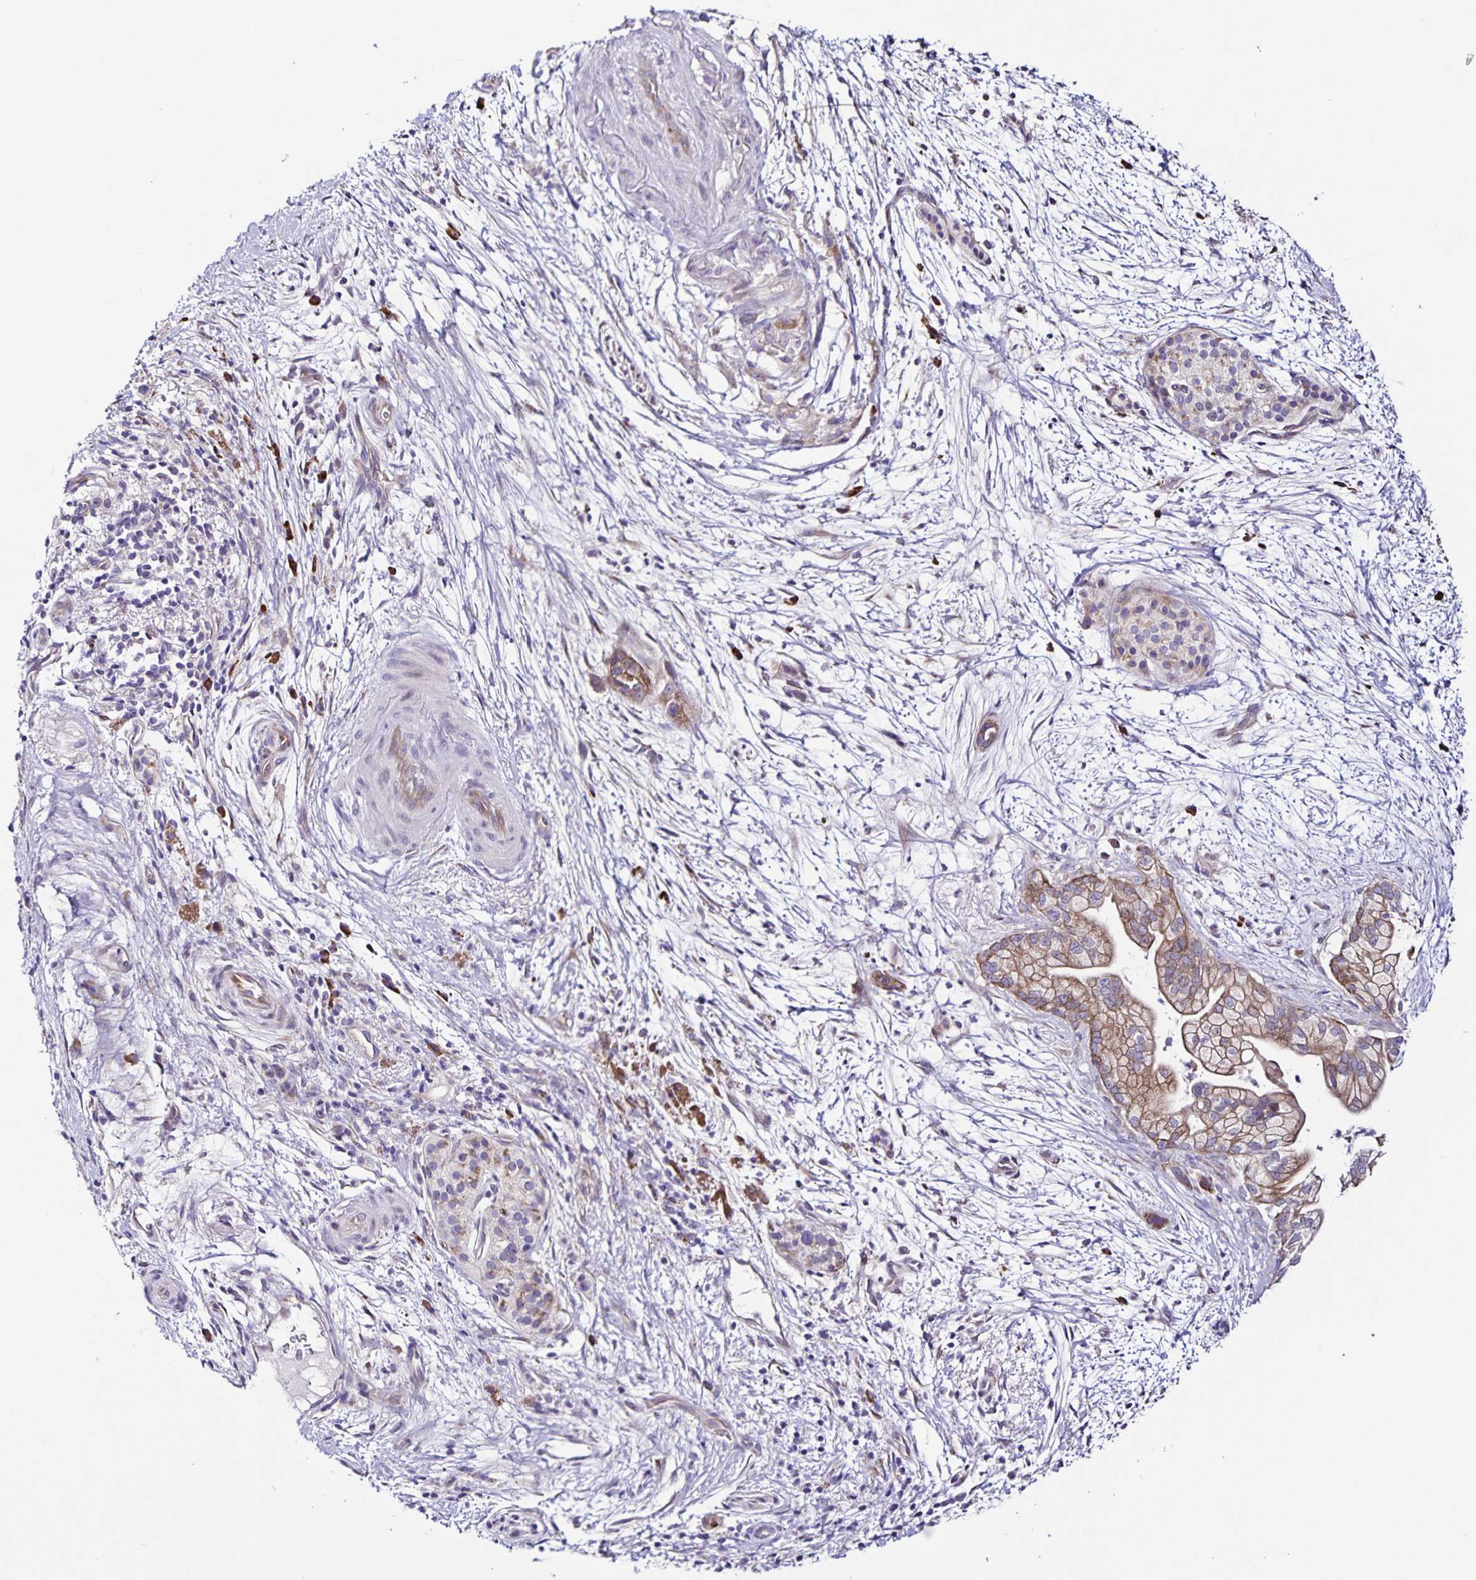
{"staining": {"intensity": "moderate", "quantity": "25%-75%", "location": "cytoplasmic/membranous"}, "tissue": "pancreatic cancer", "cell_type": "Tumor cells", "image_type": "cancer", "snomed": [{"axis": "morphology", "description": "Adenocarcinoma, NOS"}, {"axis": "topography", "description": "Pancreas"}], "caption": "Human pancreatic cancer (adenocarcinoma) stained with a protein marker shows moderate staining in tumor cells.", "gene": "RNFT2", "patient": {"sex": "female", "age": 69}}